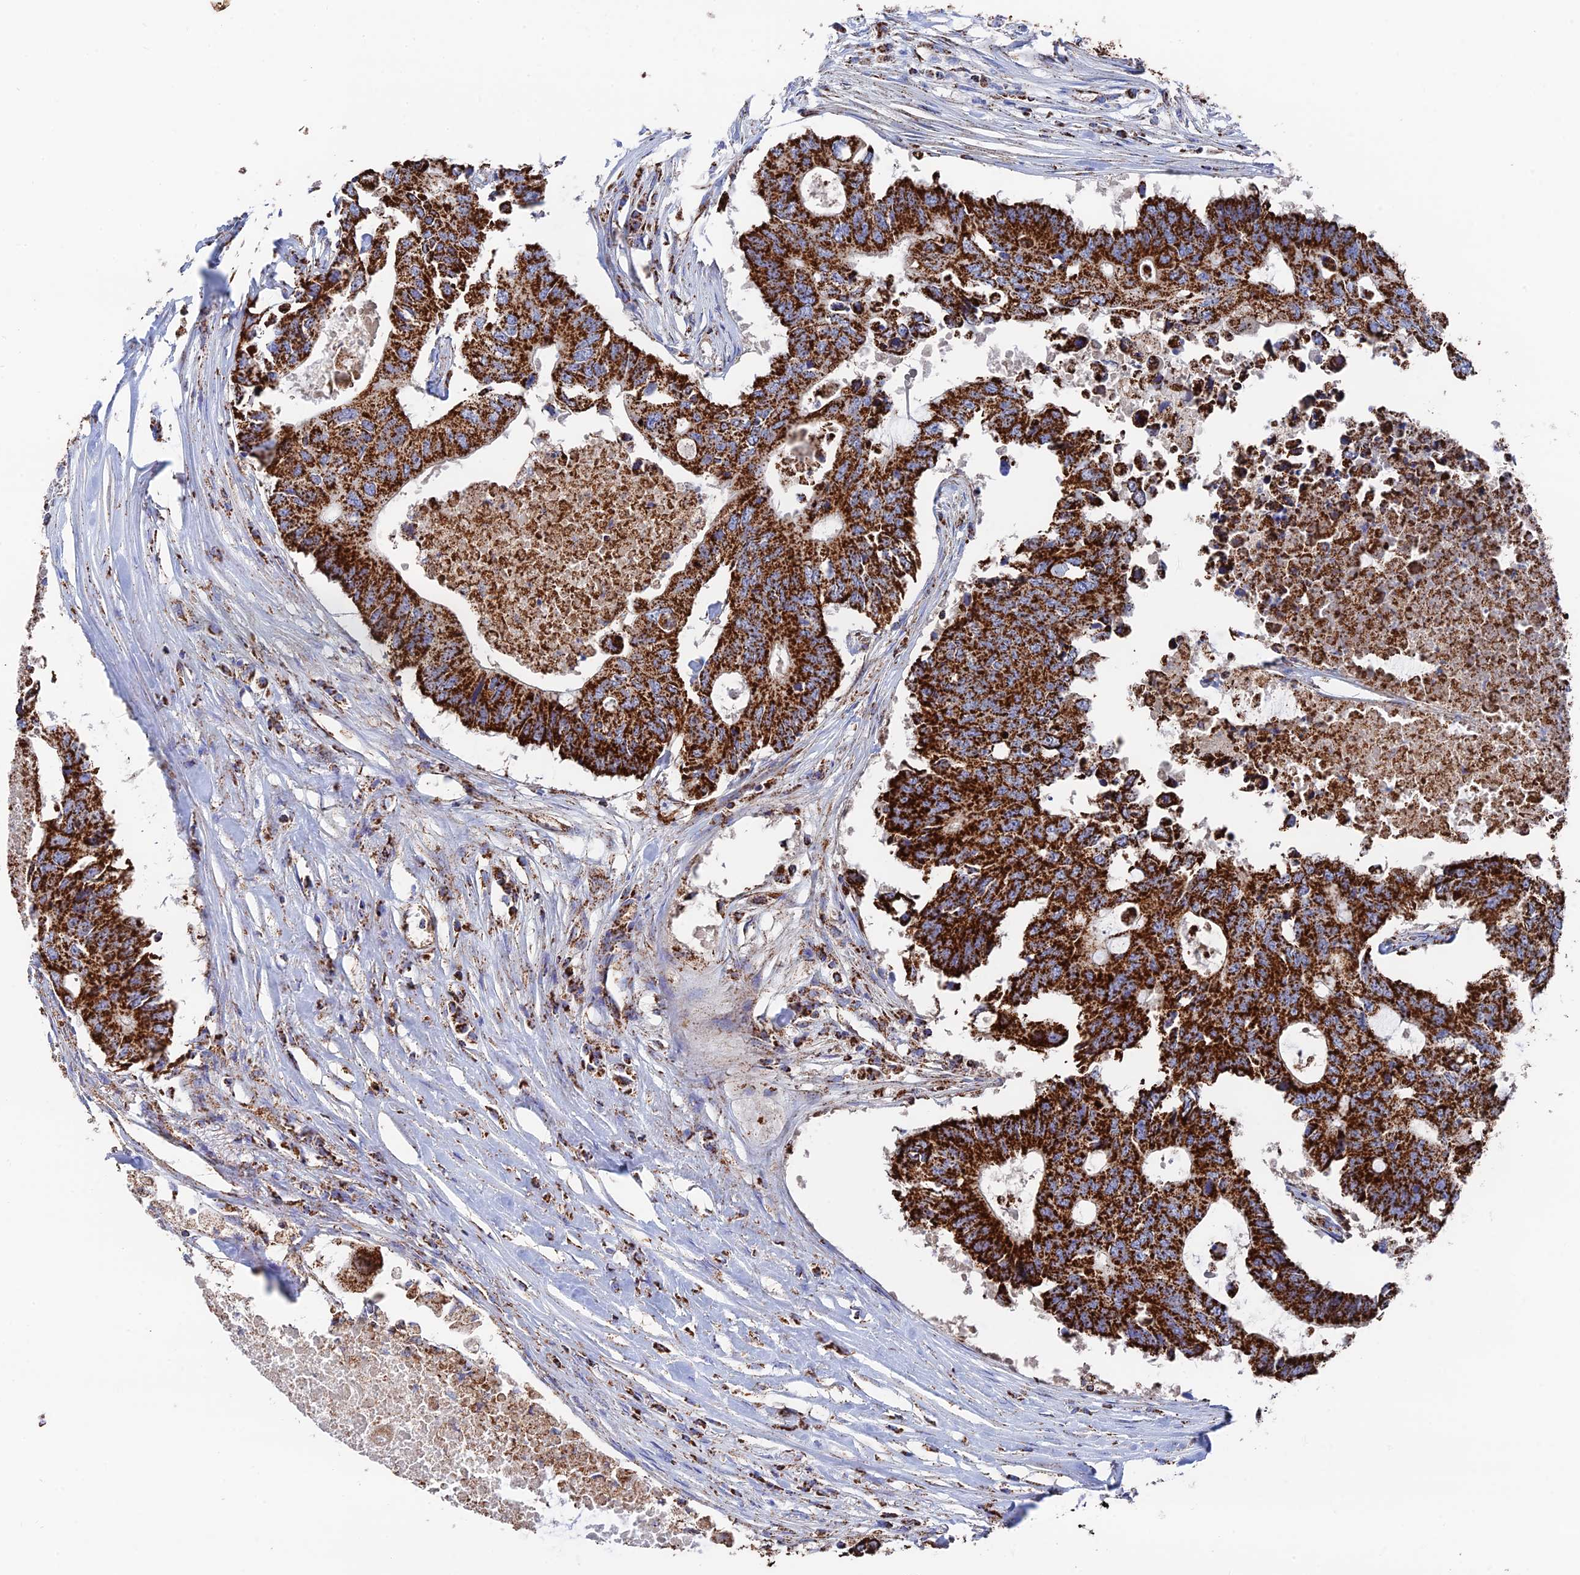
{"staining": {"intensity": "strong", "quantity": ">75%", "location": "cytoplasmic/membranous"}, "tissue": "colorectal cancer", "cell_type": "Tumor cells", "image_type": "cancer", "snomed": [{"axis": "morphology", "description": "Adenocarcinoma, NOS"}, {"axis": "topography", "description": "Colon"}], "caption": "The photomicrograph demonstrates staining of colorectal cancer (adenocarcinoma), revealing strong cytoplasmic/membranous protein expression (brown color) within tumor cells.", "gene": "HAUS8", "patient": {"sex": "male", "age": 71}}